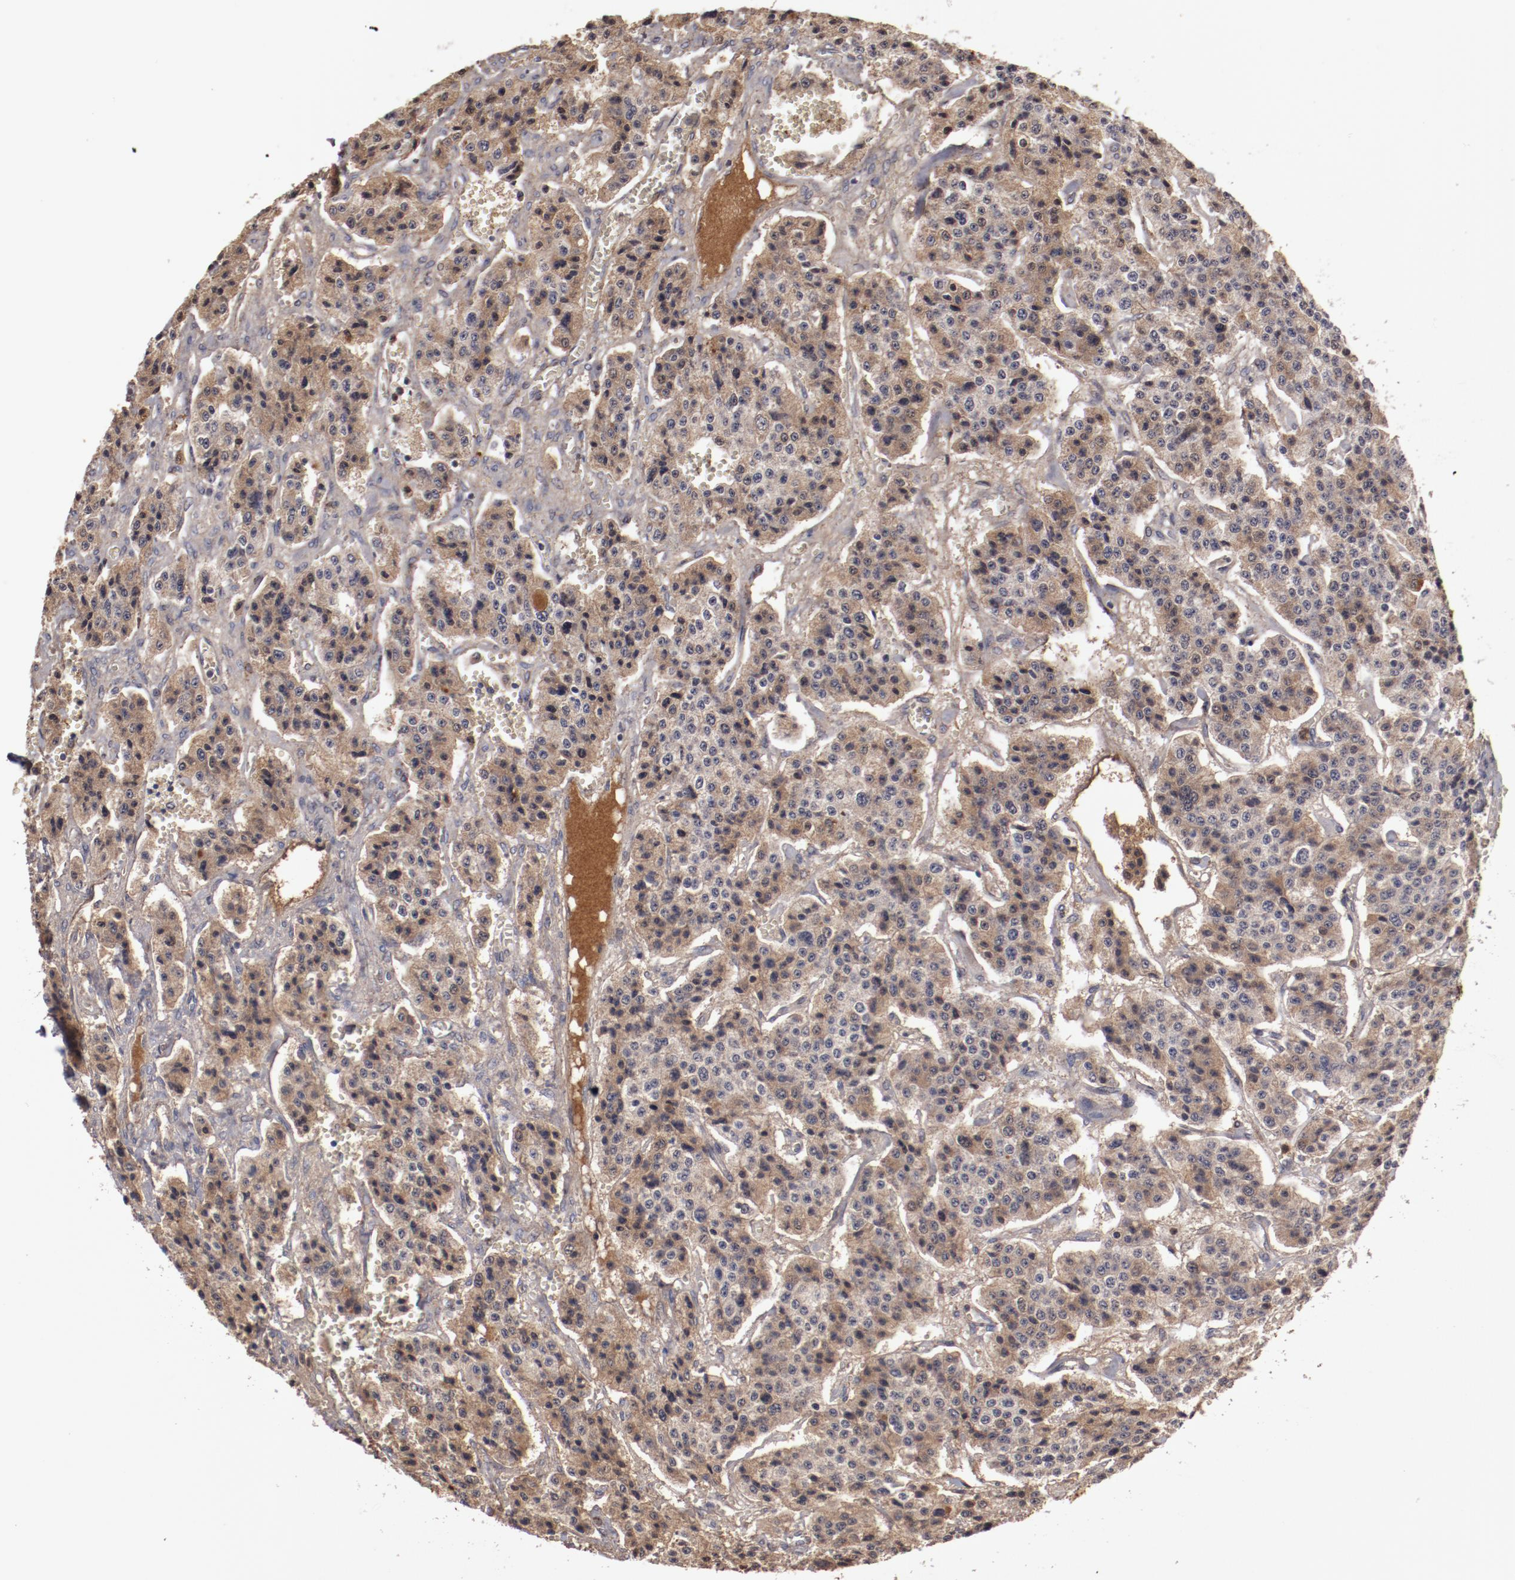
{"staining": {"intensity": "weak", "quantity": ">75%", "location": "cytoplasmic/membranous"}, "tissue": "carcinoid", "cell_type": "Tumor cells", "image_type": "cancer", "snomed": [{"axis": "morphology", "description": "Carcinoid, malignant, NOS"}, {"axis": "topography", "description": "Small intestine"}], "caption": "High-magnification brightfield microscopy of carcinoid (malignant) stained with DAB (brown) and counterstained with hematoxylin (blue). tumor cells exhibit weak cytoplasmic/membranous expression is identified in about>75% of cells.", "gene": "SERPINA7", "patient": {"sex": "male", "age": 52}}